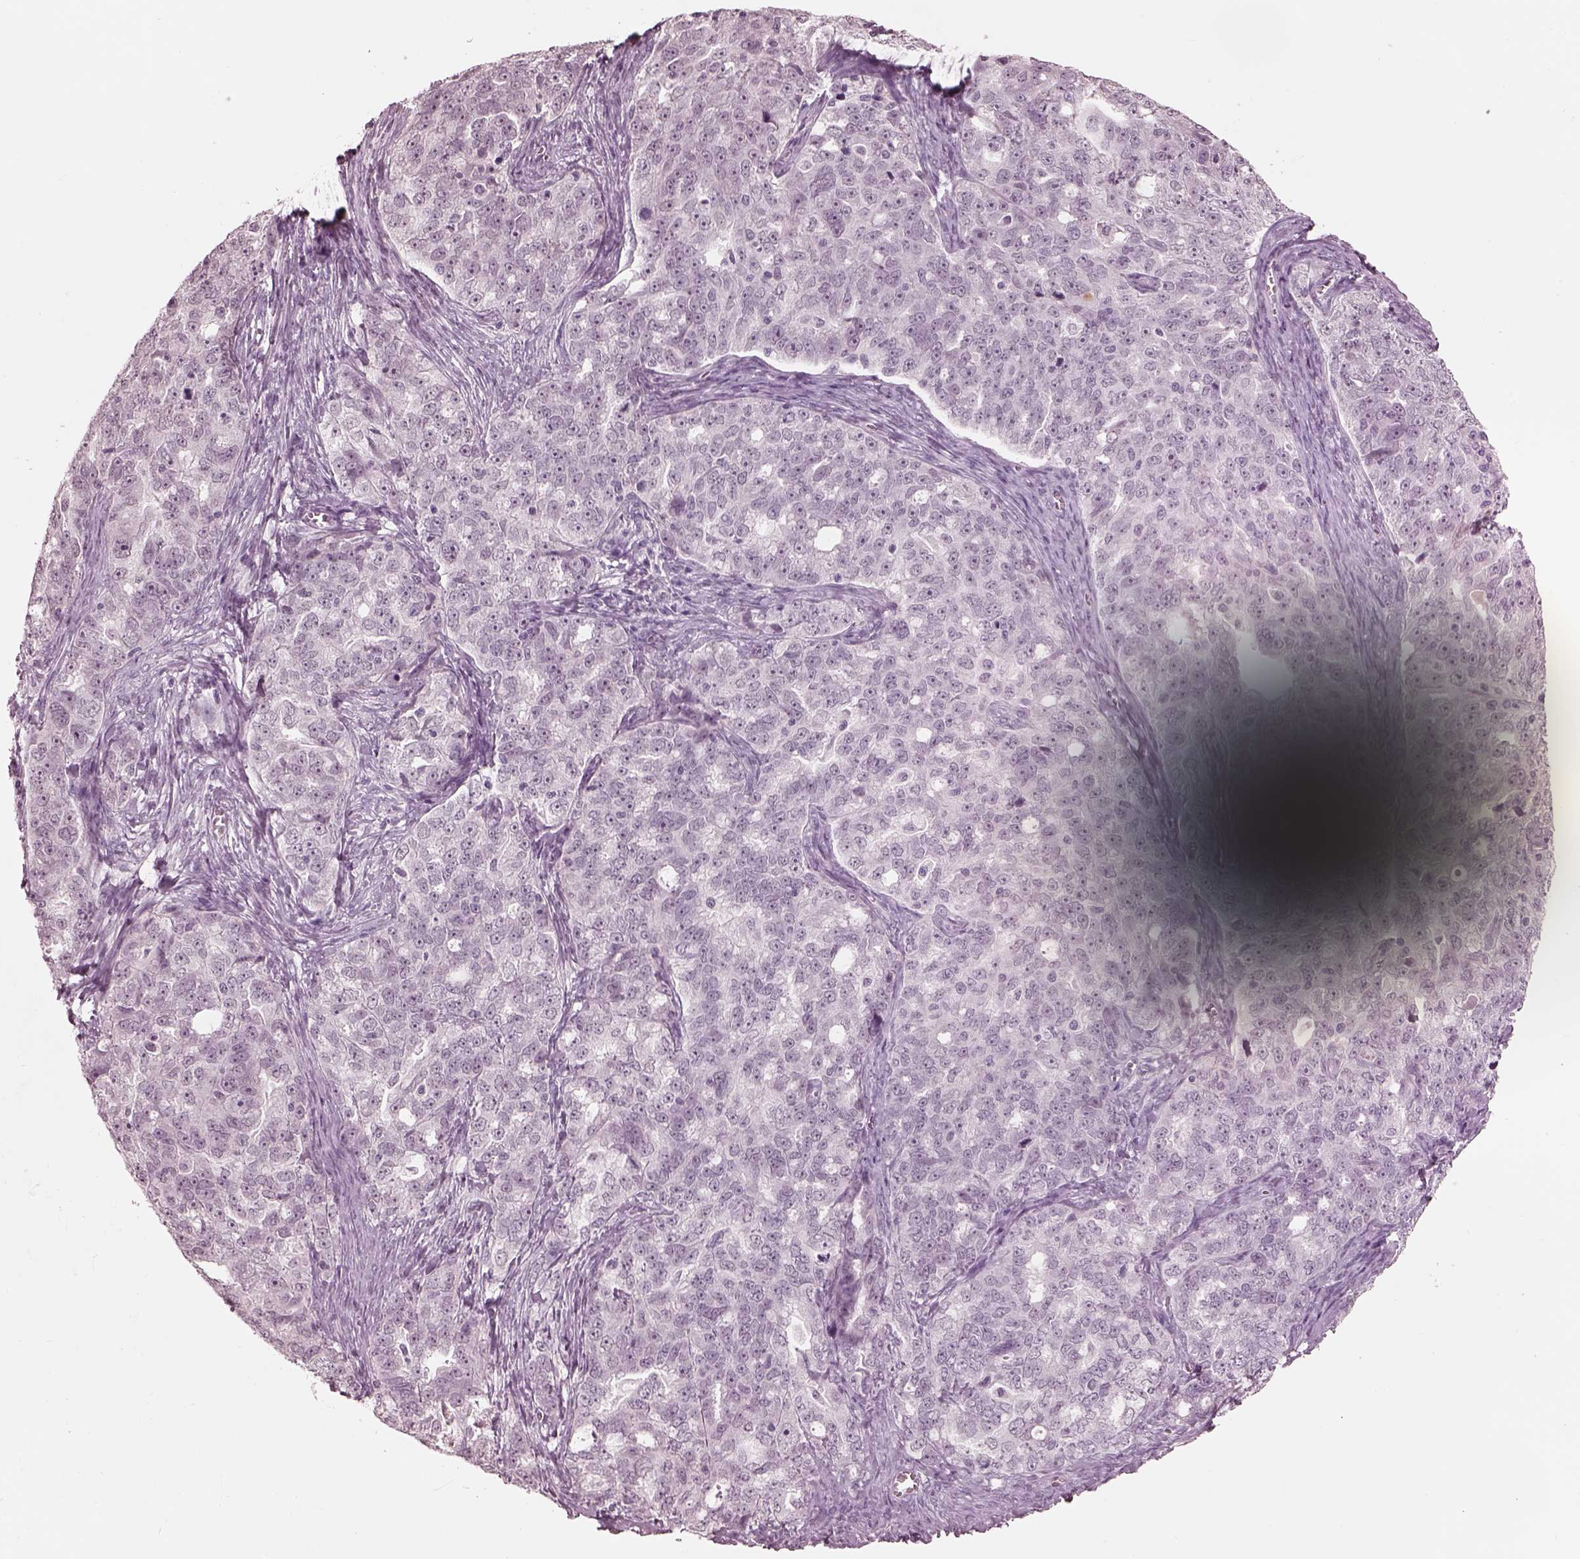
{"staining": {"intensity": "negative", "quantity": "none", "location": "none"}, "tissue": "ovarian cancer", "cell_type": "Tumor cells", "image_type": "cancer", "snomed": [{"axis": "morphology", "description": "Cystadenocarcinoma, serous, NOS"}, {"axis": "topography", "description": "Ovary"}], "caption": "Micrograph shows no significant protein expression in tumor cells of ovarian serous cystadenocarcinoma. (DAB immunohistochemistry (IHC), high magnification).", "gene": "GARIN4", "patient": {"sex": "female", "age": 51}}